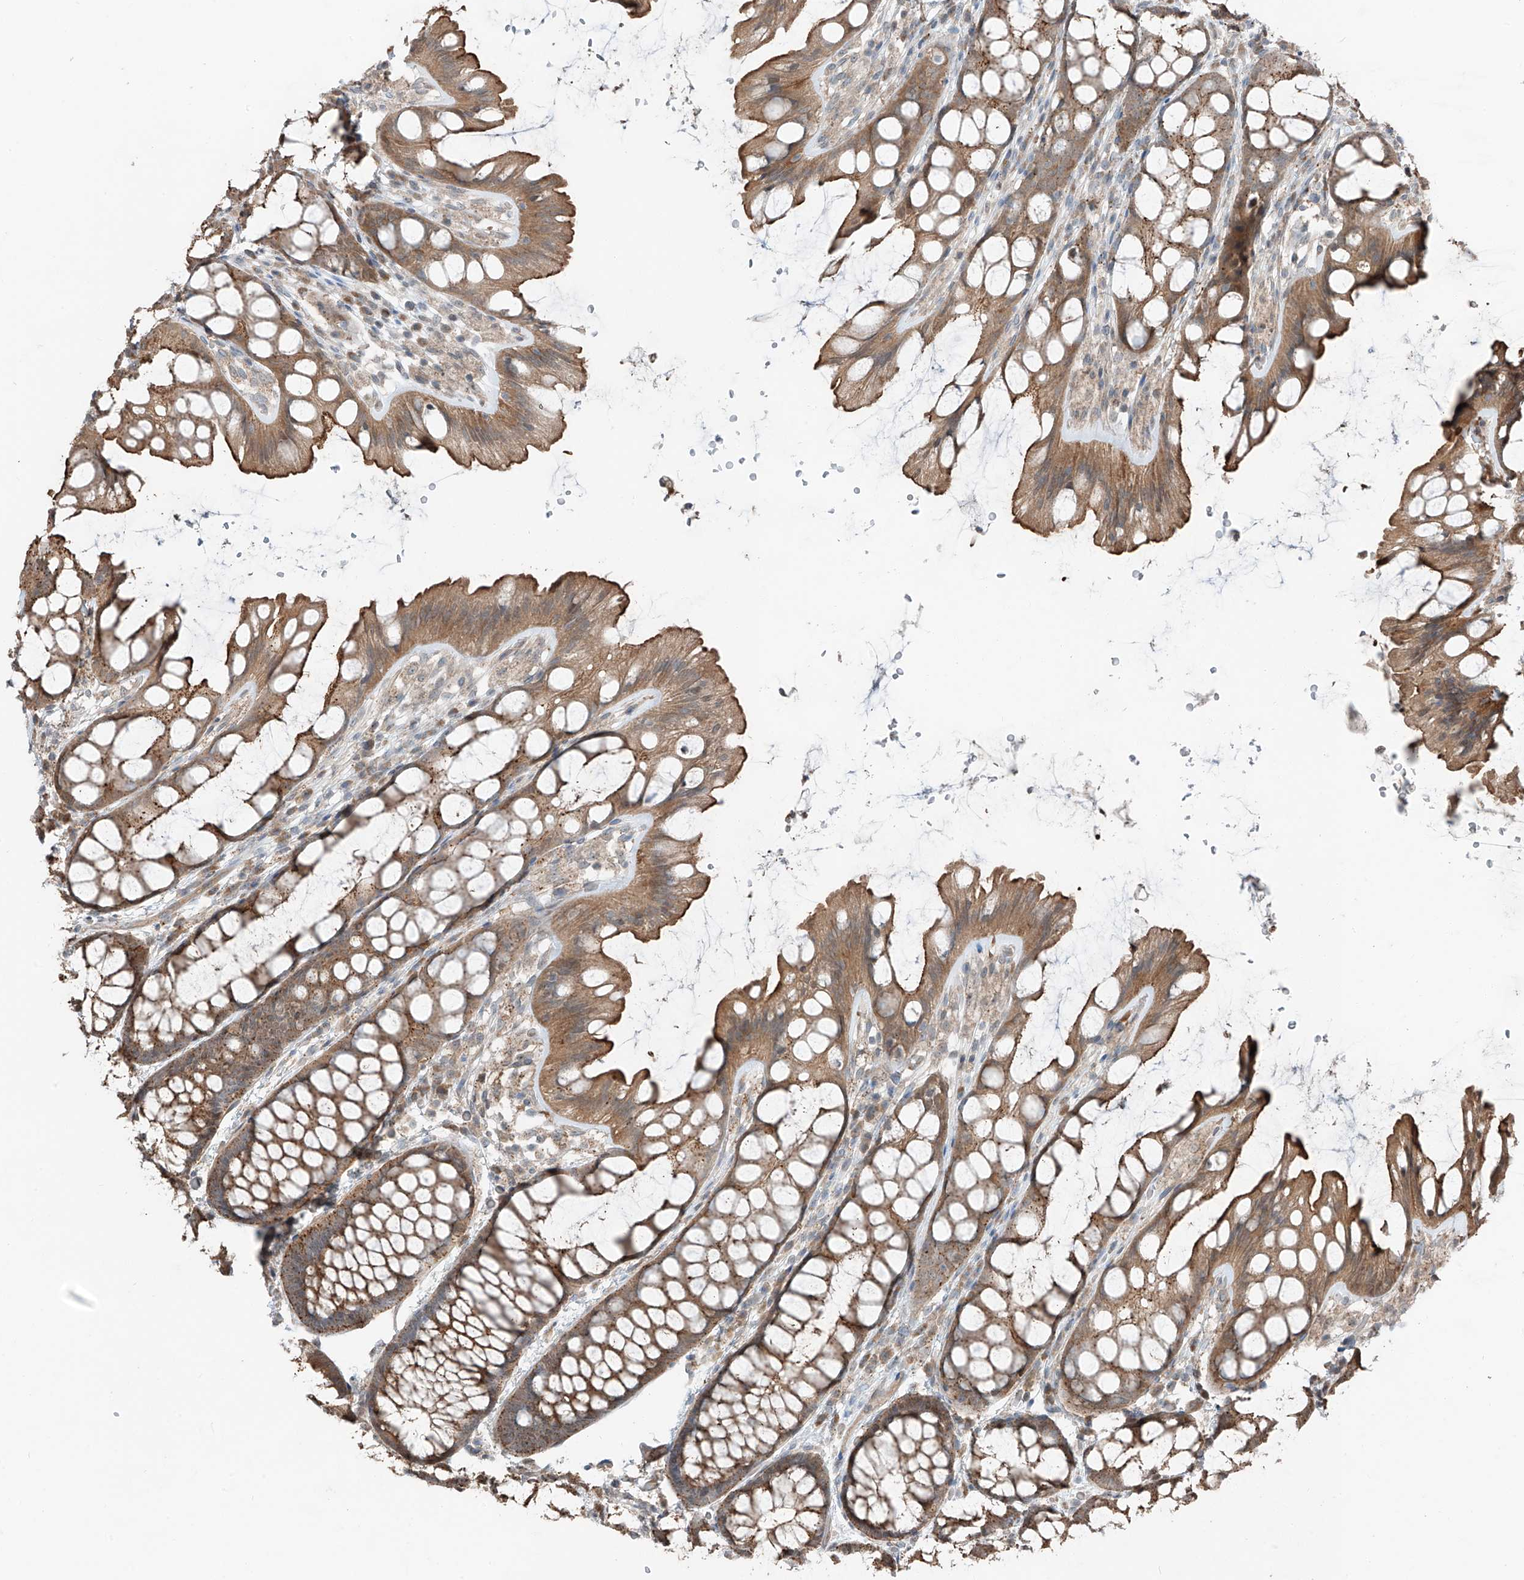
{"staining": {"intensity": "moderate", "quantity": ">75%", "location": "cytoplasmic/membranous"}, "tissue": "colon", "cell_type": "Endothelial cells", "image_type": "normal", "snomed": [{"axis": "morphology", "description": "Normal tissue, NOS"}, {"axis": "topography", "description": "Colon"}], "caption": "About >75% of endothelial cells in normal colon show moderate cytoplasmic/membranous protein staining as visualized by brown immunohistochemical staining.", "gene": "CEP162", "patient": {"sex": "male", "age": 47}}